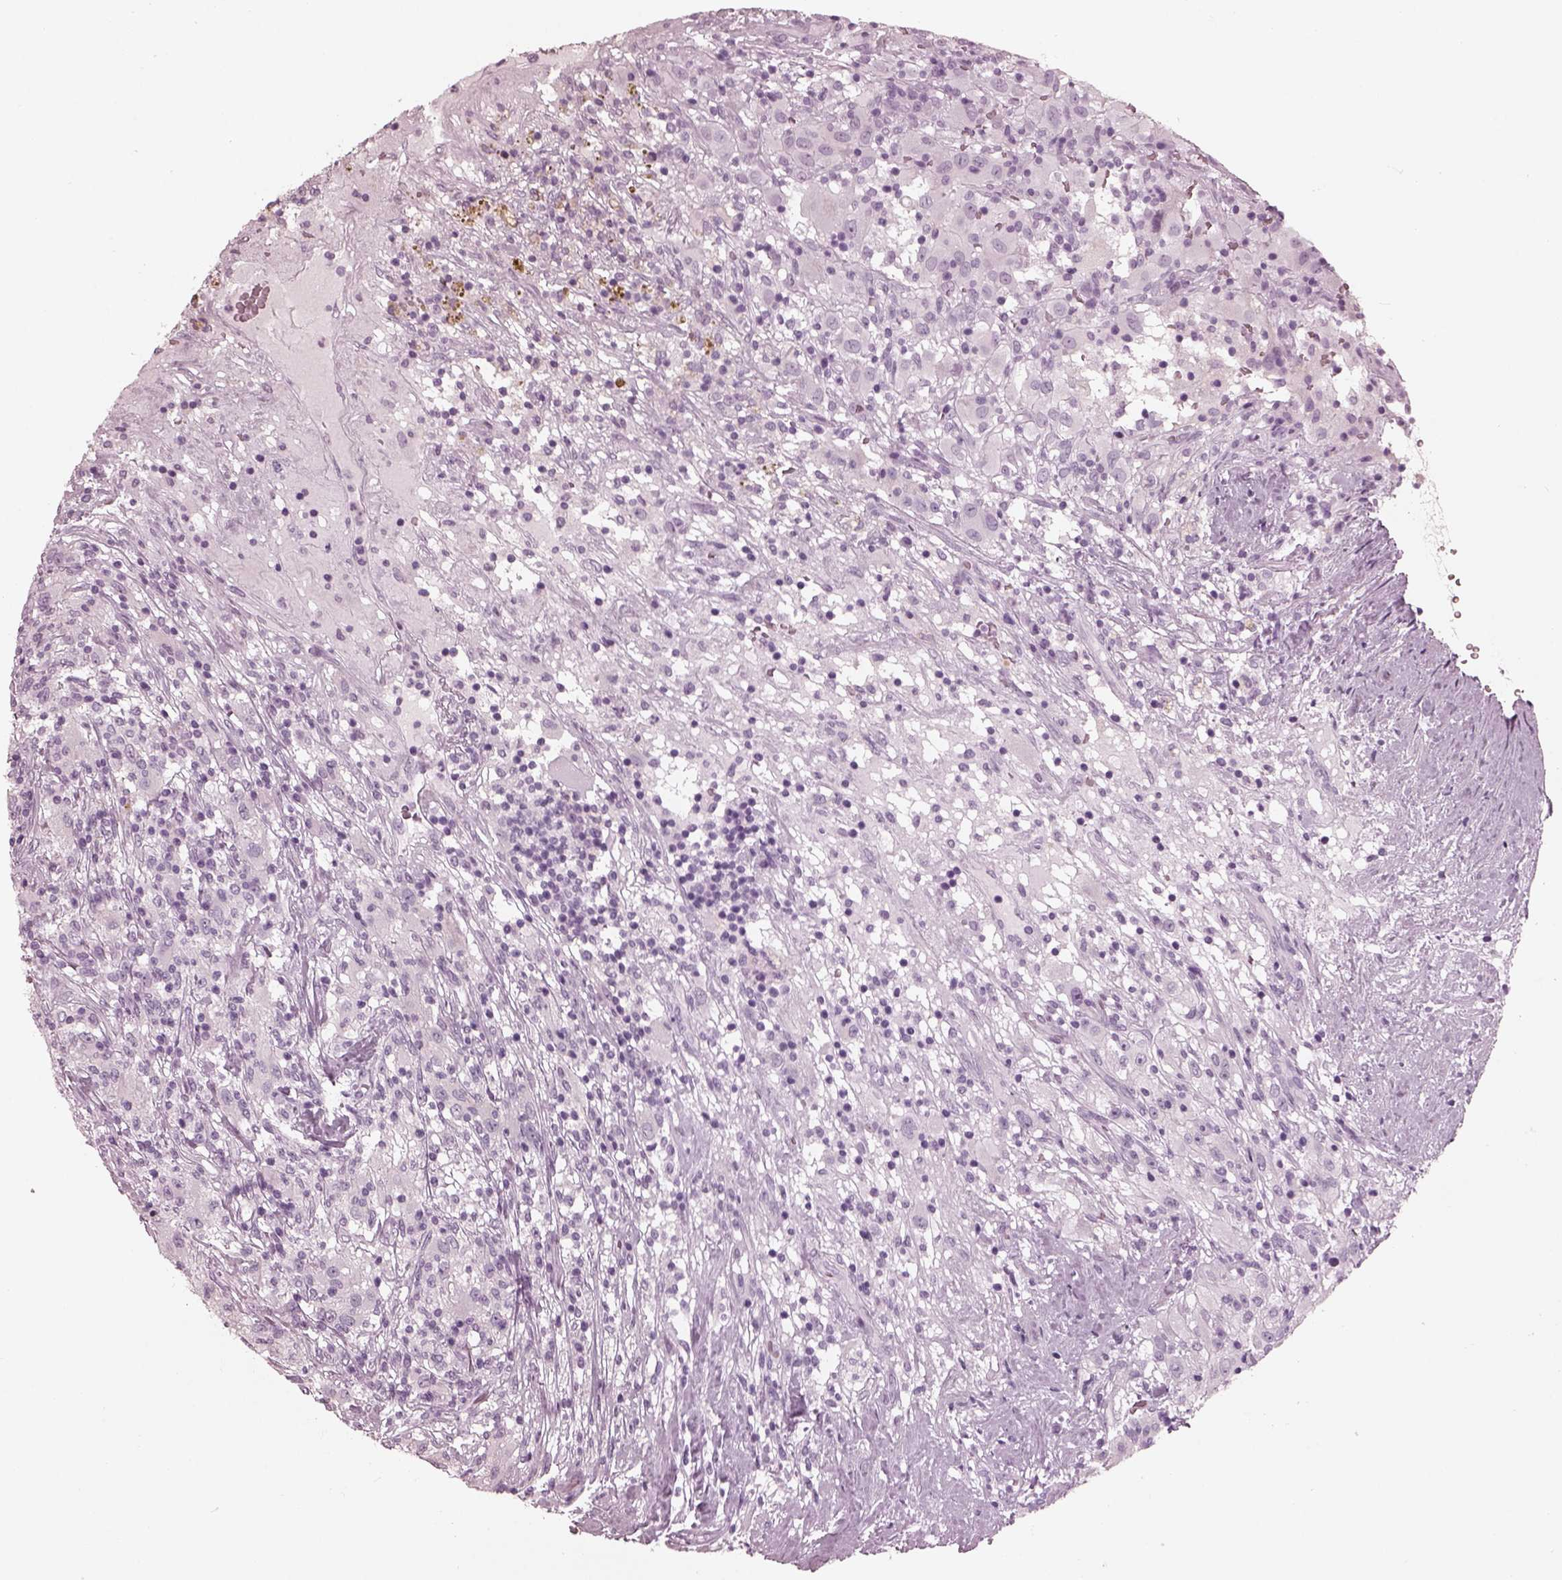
{"staining": {"intensity": "negative", "quantity": "none", "location": "none"}, "tissue": "renal cancer", "cell_type": "Tumor cells", "image_type": "cancer", "snomed": [{"axis": "morphology", "description": "Adenocarcinoma, NOS"}, {"axis": "topography", "description": "Kidney"}], "caption": "An image of human renal cancer is negative for staining in tumor cells.", "gene": "FABP9", "patient": {"sex": "female", "age": 67}}